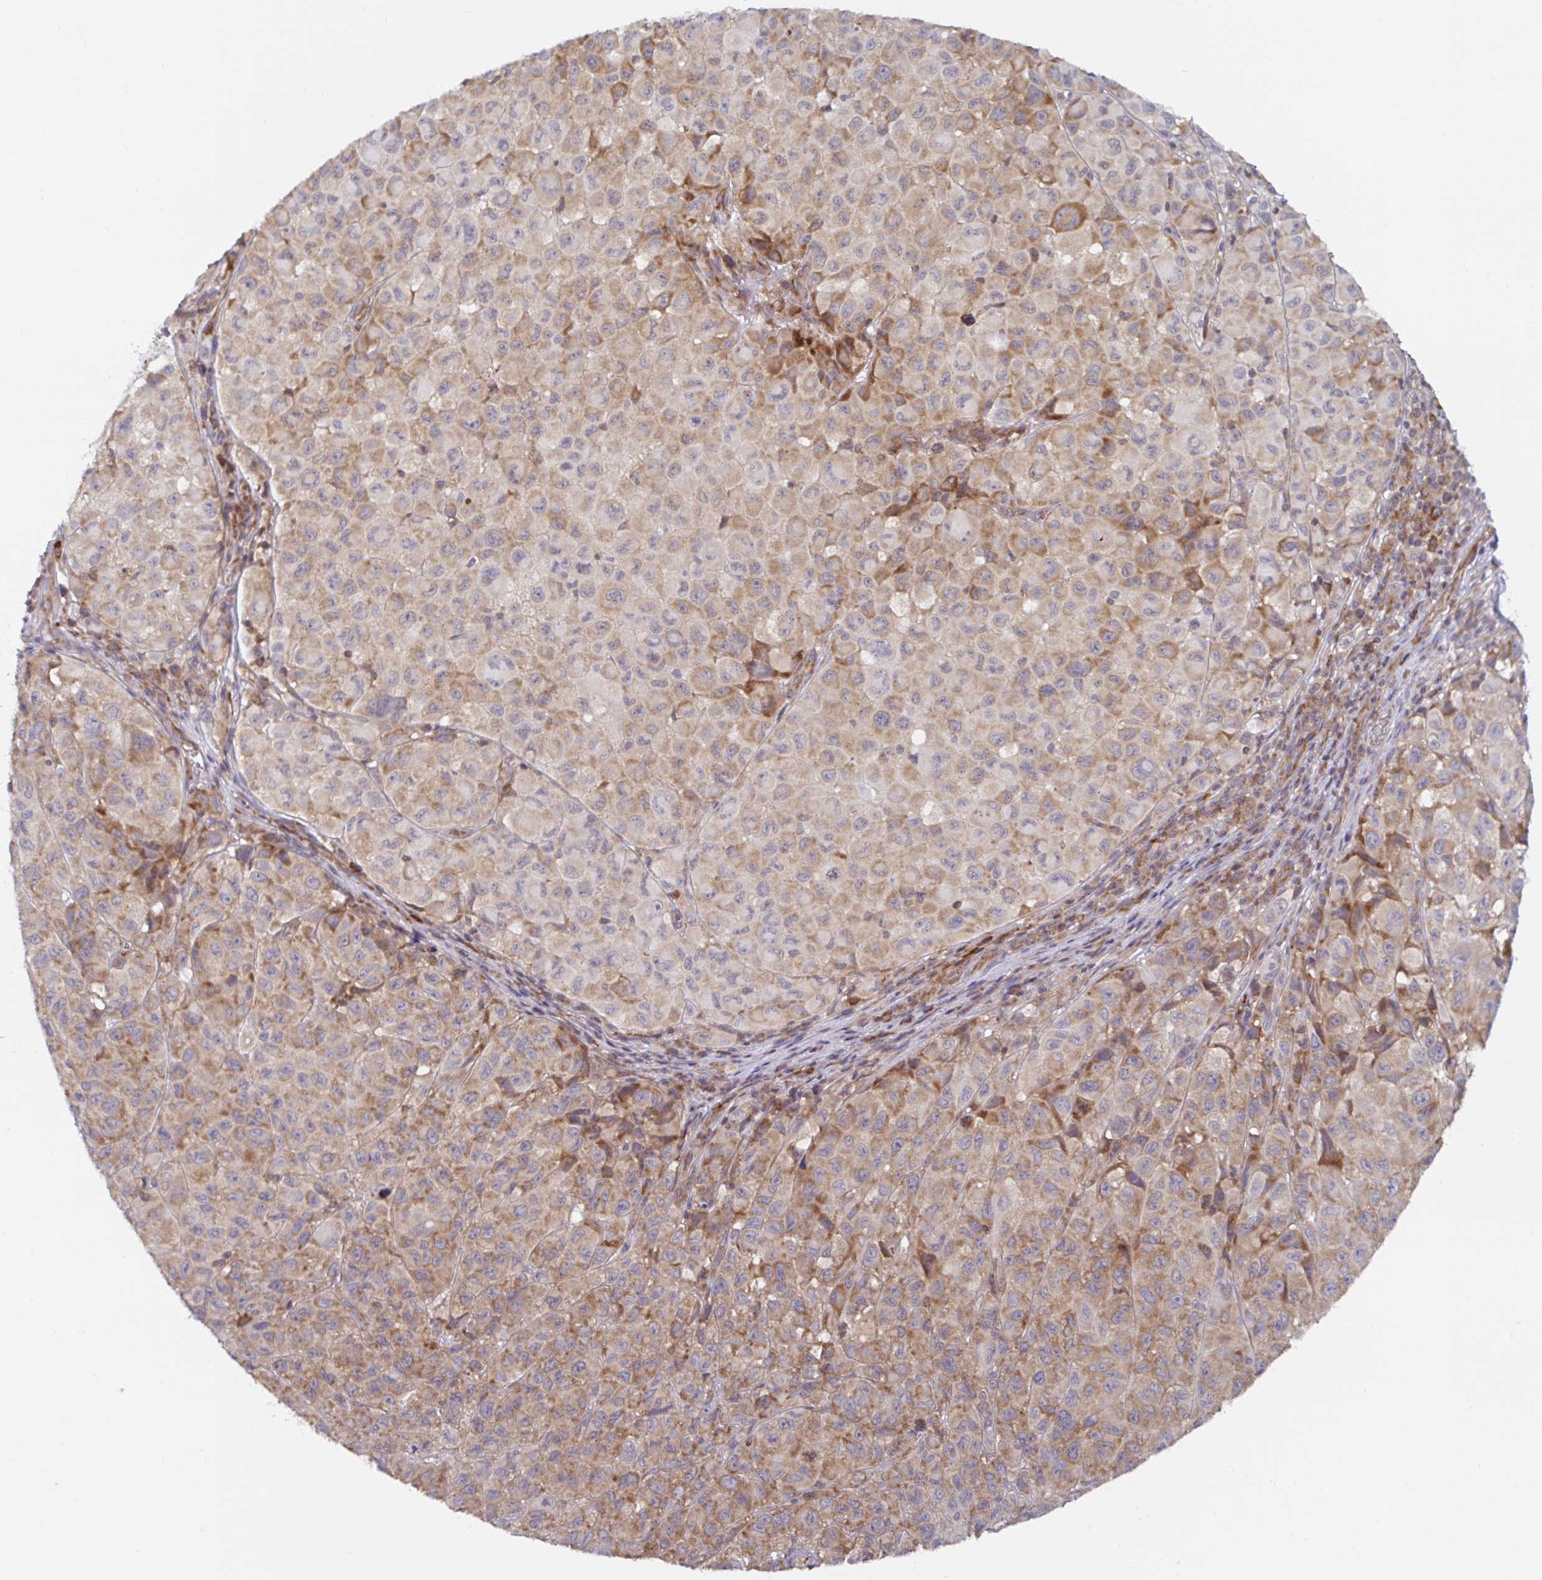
{"staining": {"intensity": "weak", "quantity": "25%-75%", "location": "cytoplasmic/membranous"}, "tissue": "melanoma", "cell_type": "Tumor cells", "image_type": "cancer", "snomed": [{"axis": "morphology", "description": "Malignant melanoma, NOS"}, {"axis": "topography", "description": "Skin"}], "caption": "Immunohistochemical staining of melanoma displays low levels of weak cytoplasmic/membranous protein expression in approximately 25%-75% of tumor cells. (brown staining indicates protein expression, while blue staining denotes nuclei).", "gene": "LARP1", "patient": {"sex": "male", "age": 93}}